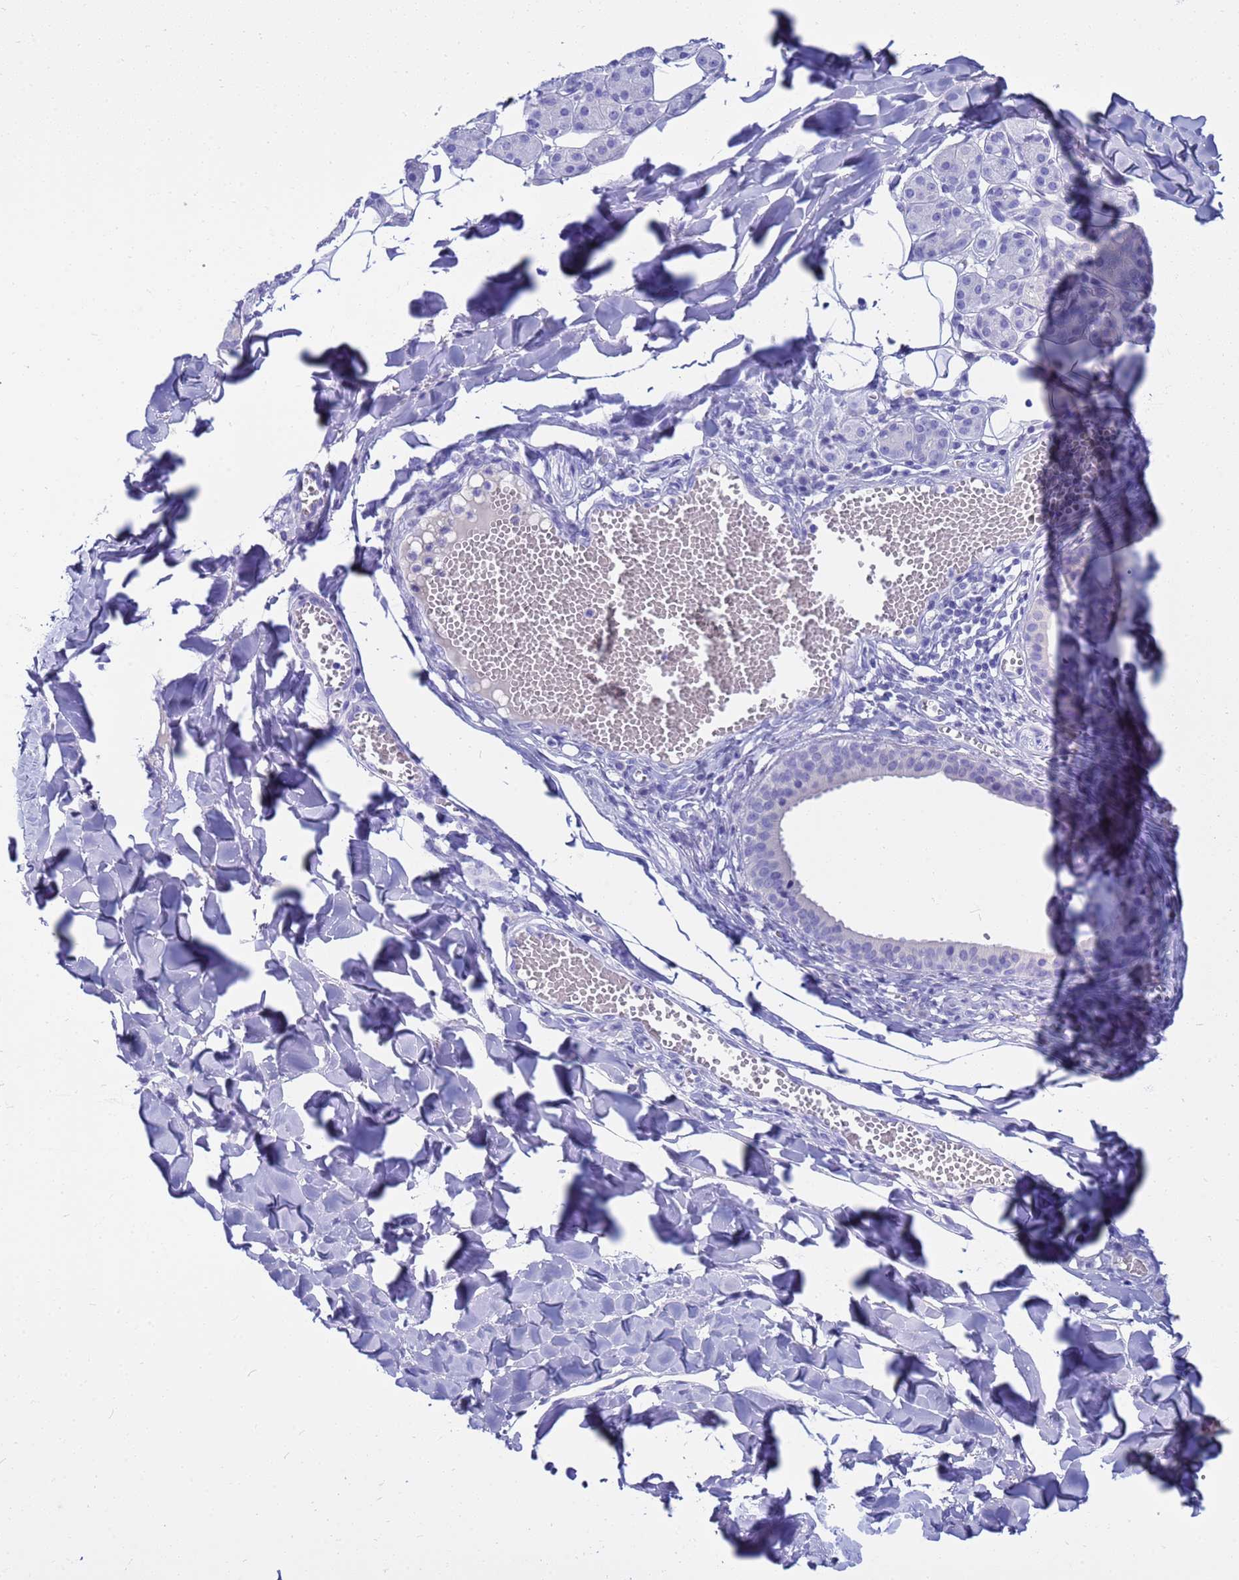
{"staining": {"intensity": "negative", "quantity": "none", "location": "none"}, "tissue": "salivary gland", "cell_type": "Glandular cells", "image_type": "normal", "snomed": [{"axis": "morphology", "description": "Normal tissue, NOS"}, {"axis": "topography", "description": "Salivary gland"}], "caption": "Immunohistochemical staining of benign salivary gland demonstrates no significant expression in glandular cells.", "gene": "SYCN", "patient": {"sex": "female", "age": 33}}